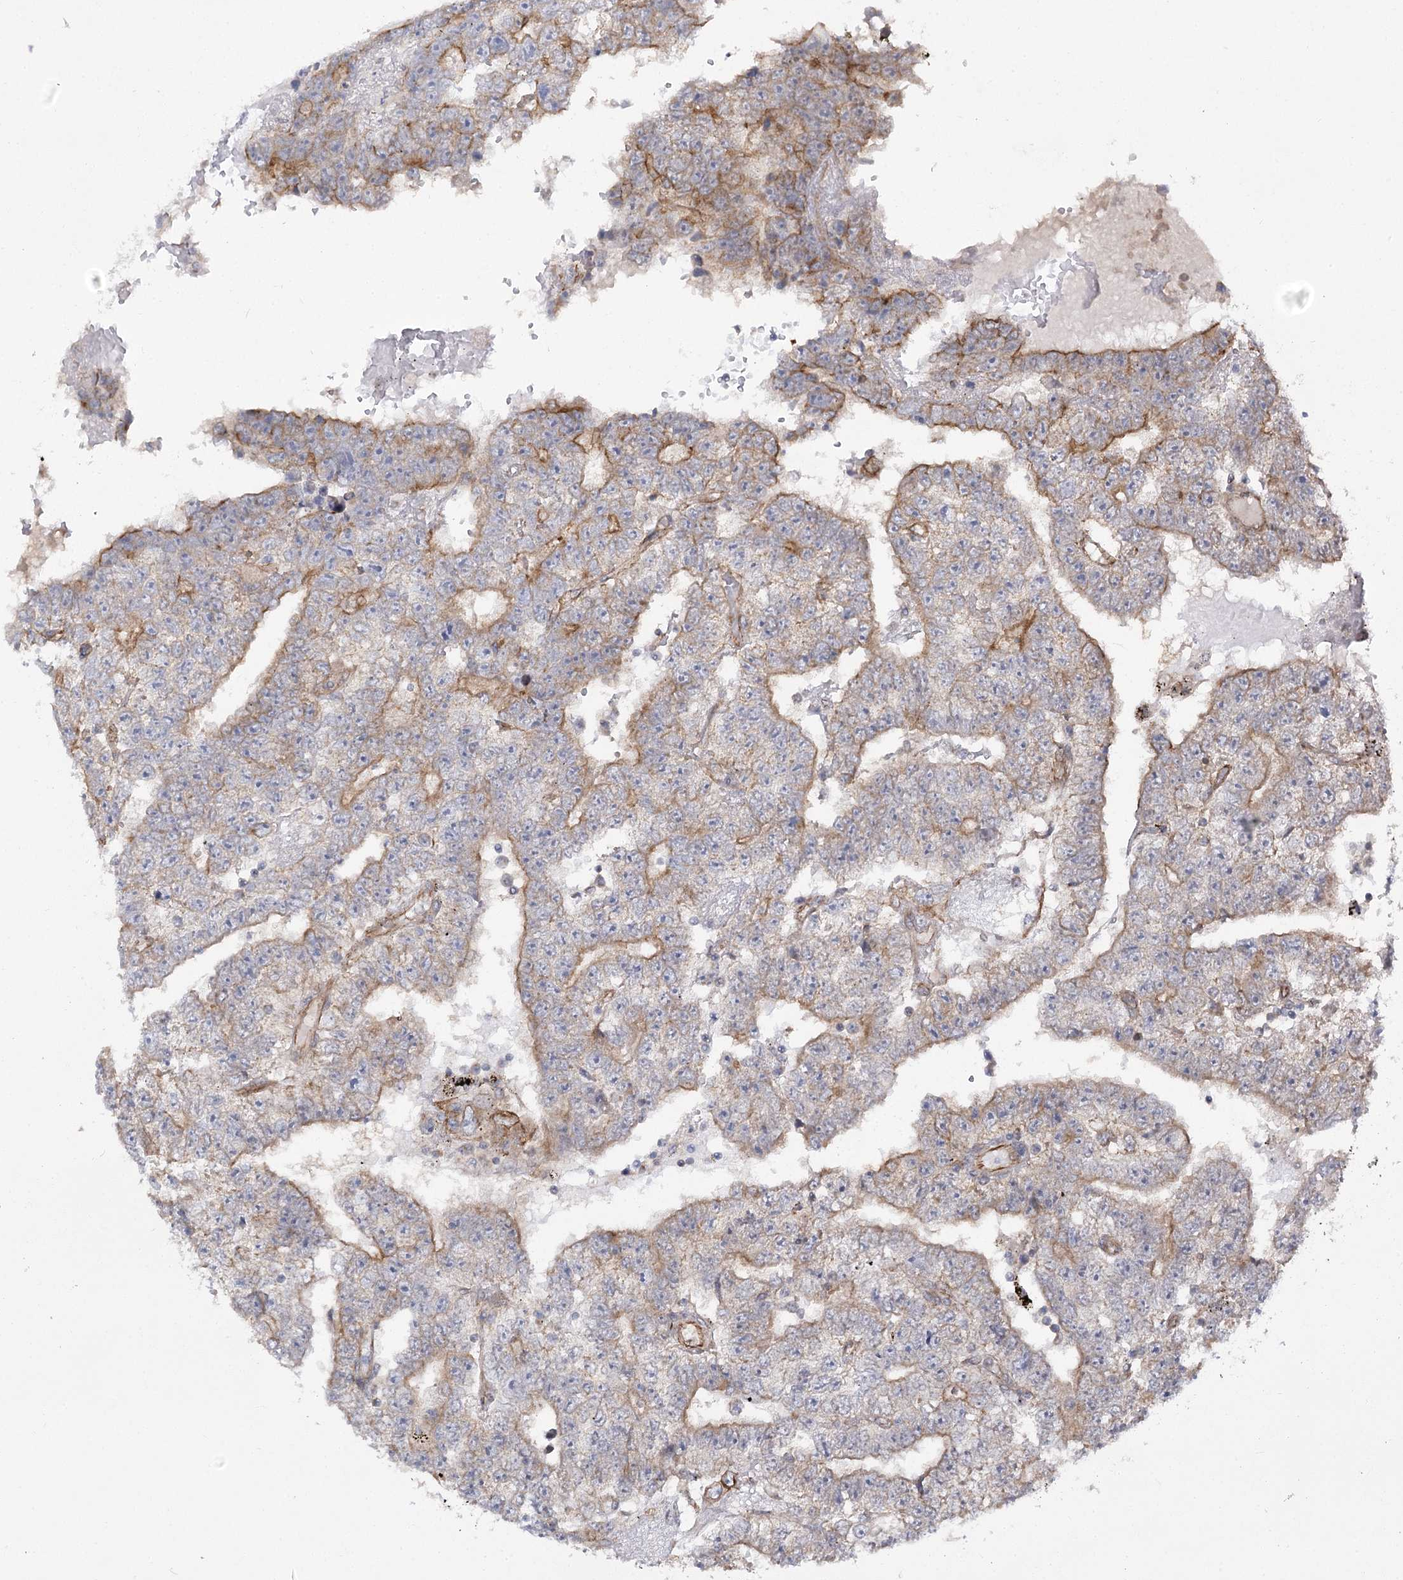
{"staining": {"intensity": "moderate", "quantity": ">75%", "location": "cytoplasmic/membranous"}, "tissue": "testis cancer", "cell_type": "Tumor cells", "image_type": "cancer", "snomed": [{"axis": "morphology", "description": "Carcinoma, Embryonal, NOS"}, {"axis": "topography", "description": "Testis"}], "caption": "Tumor cells show medium levels of moderate cytoplasmic/membranous positivity in about >75% of cells in testis cancer (embryonal carcinoma).", "gene": "SH3BP5L", "patient": {"sex": "male", "age": 25}}